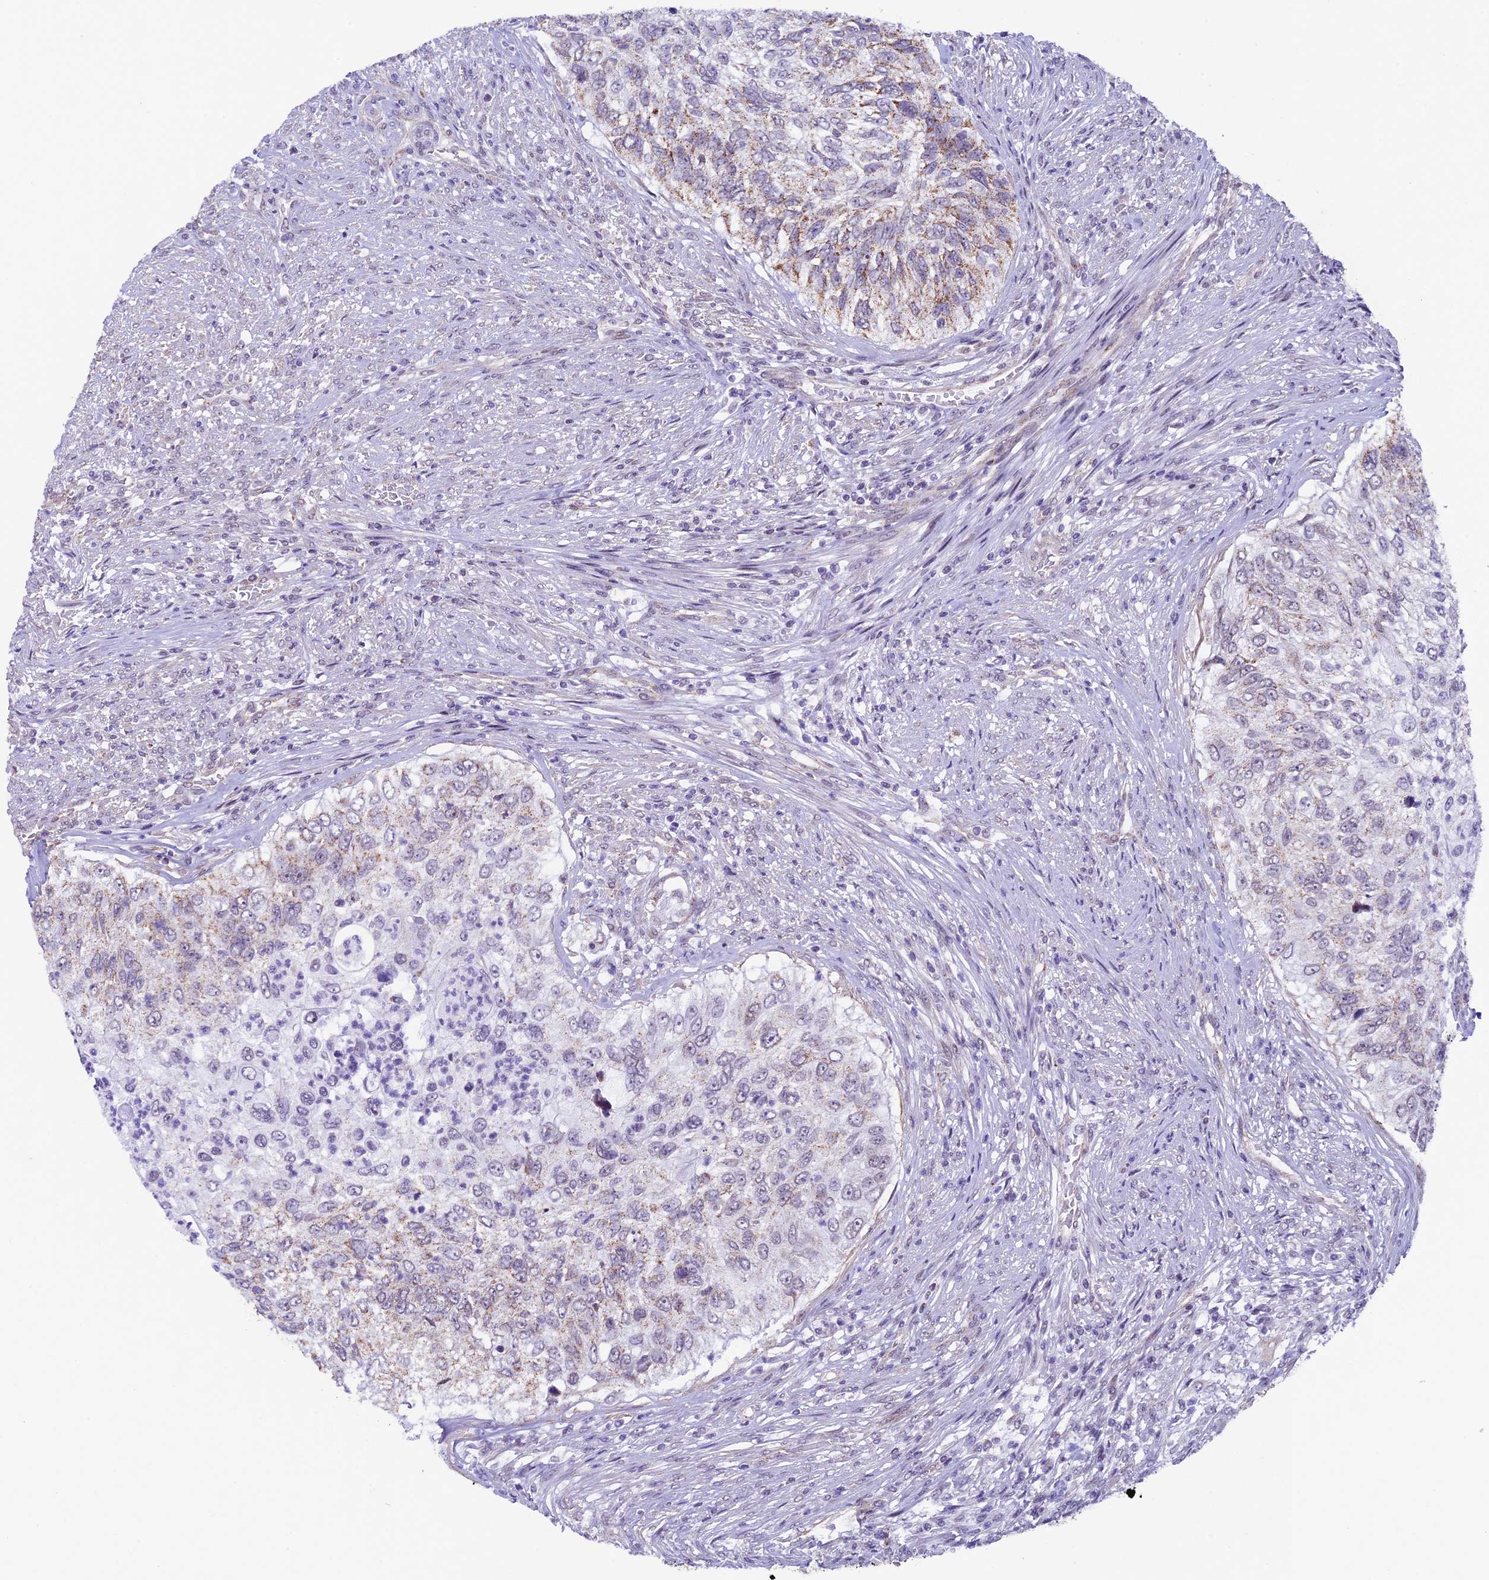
{"staining": {"intensity": "weak", "quantity": ">75%", "location": "cytoplasmic/membranous"}, "tissue": "urothelial cancer", "cell_type": "Tumor cells", "image_type": "cancer", "snomed": [{"axis": "morphology", "description": "Urothelial carcinoma, High grade"}, {"axis": "topography", "description": "Urinary bladder"}], "caption": "A photomicrograph showing weak cytoplasmic/membranous expression in approximately >75% of tumor cells in urothelial carcinoma (high-grade), as visualized by brown immunohistochemical staining.", "gene": "TFAM", "patient": {"sex": "female", "age": 60}}